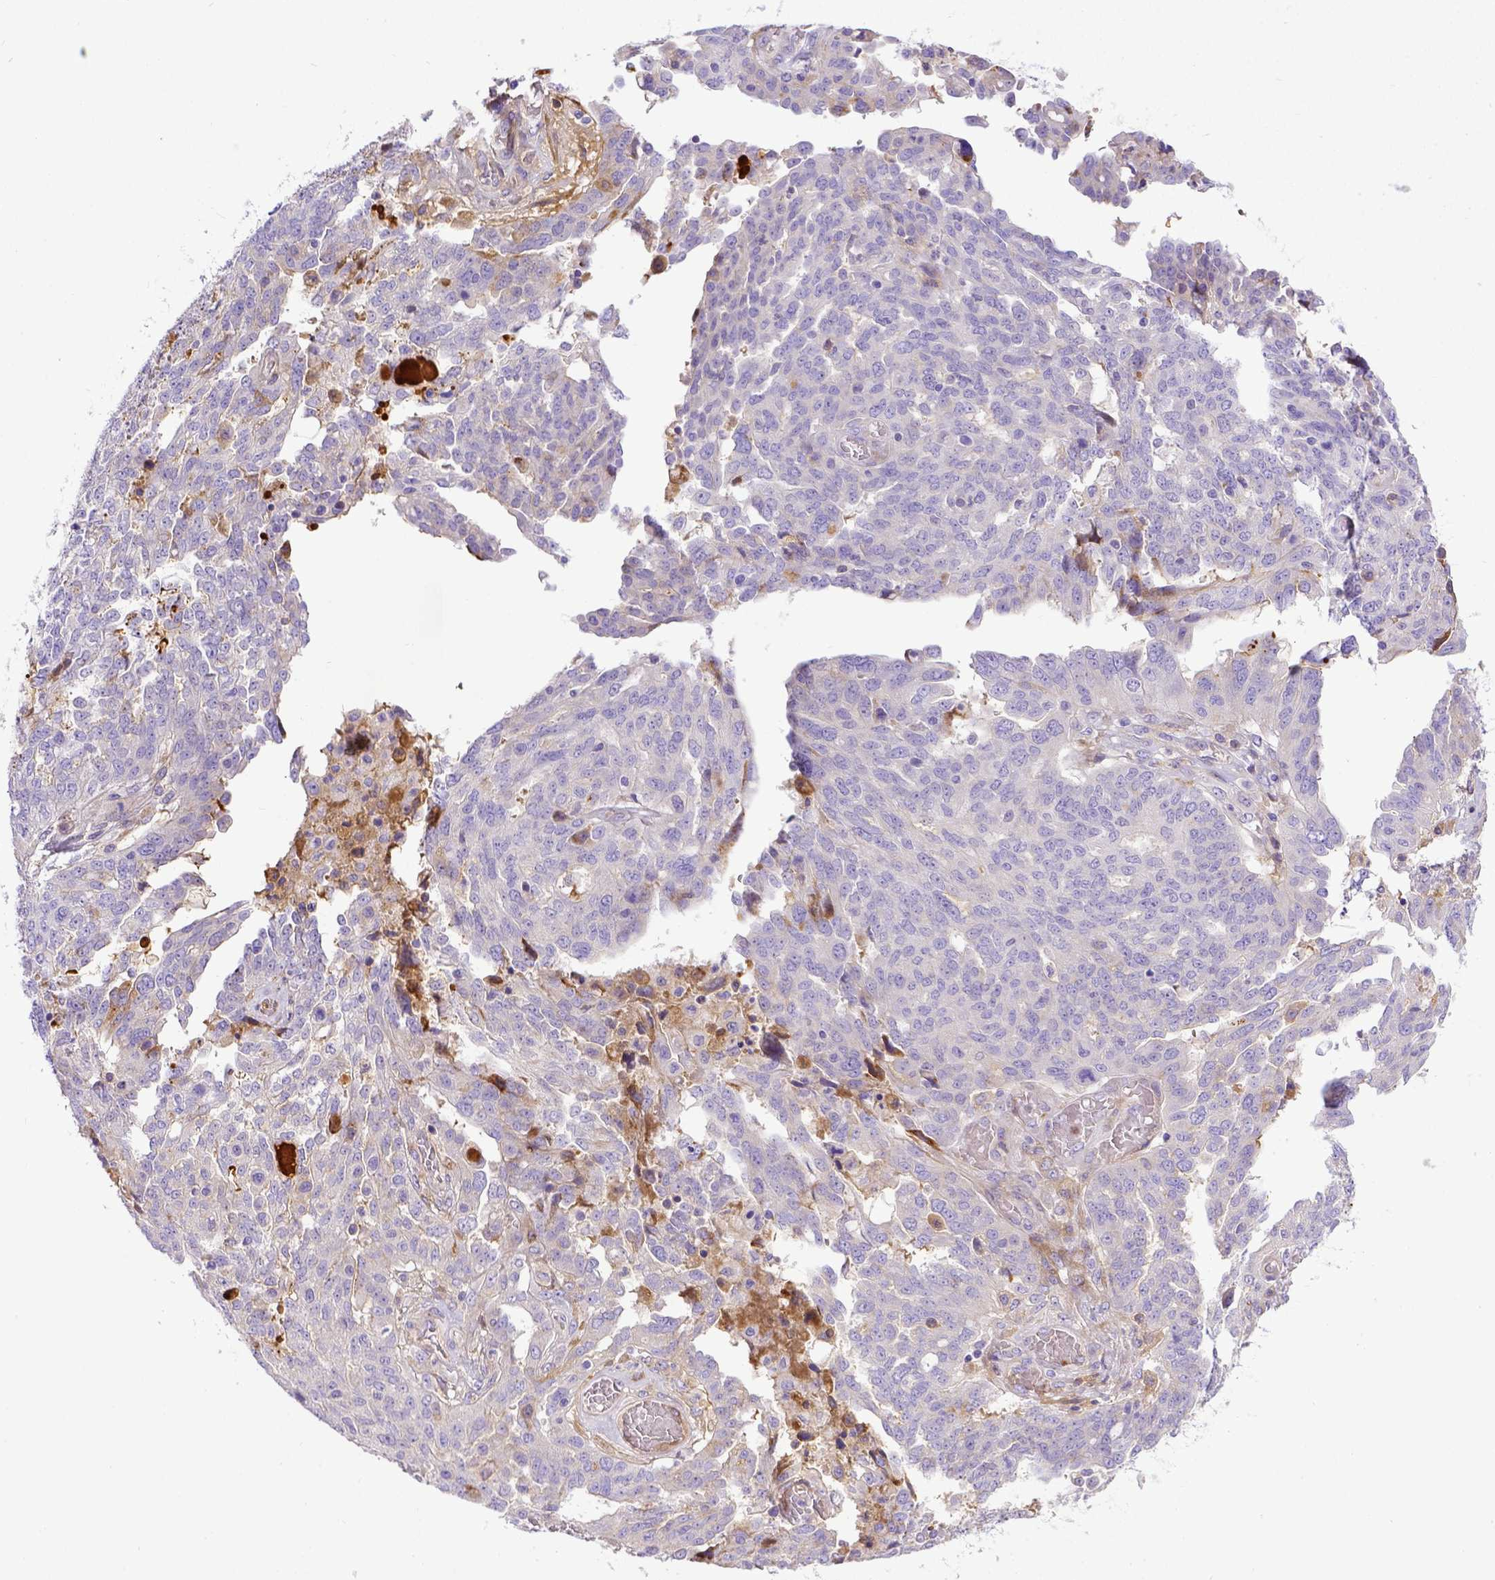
{"staining": {"intensity": "negative", "quantity": "none", "location": "none"}, "tissue": "ovarian cancer", "cell_type": "Tumor cells", "image_type": "cancer", "snomed": [{"axis": "morphology", "description": "Cystadenocarcinoma, serous, NOS"}, {"axis": "topography", "description": "Ovary"}], "caption": "There is no significant staining in tumor cells of serous cystadenocarcinoma (ovarian). (Brightfield microscopy of DAB IHC at high magnification).", "gene": "CFAP300", "patient": {"sex": "female", "age": 67}}